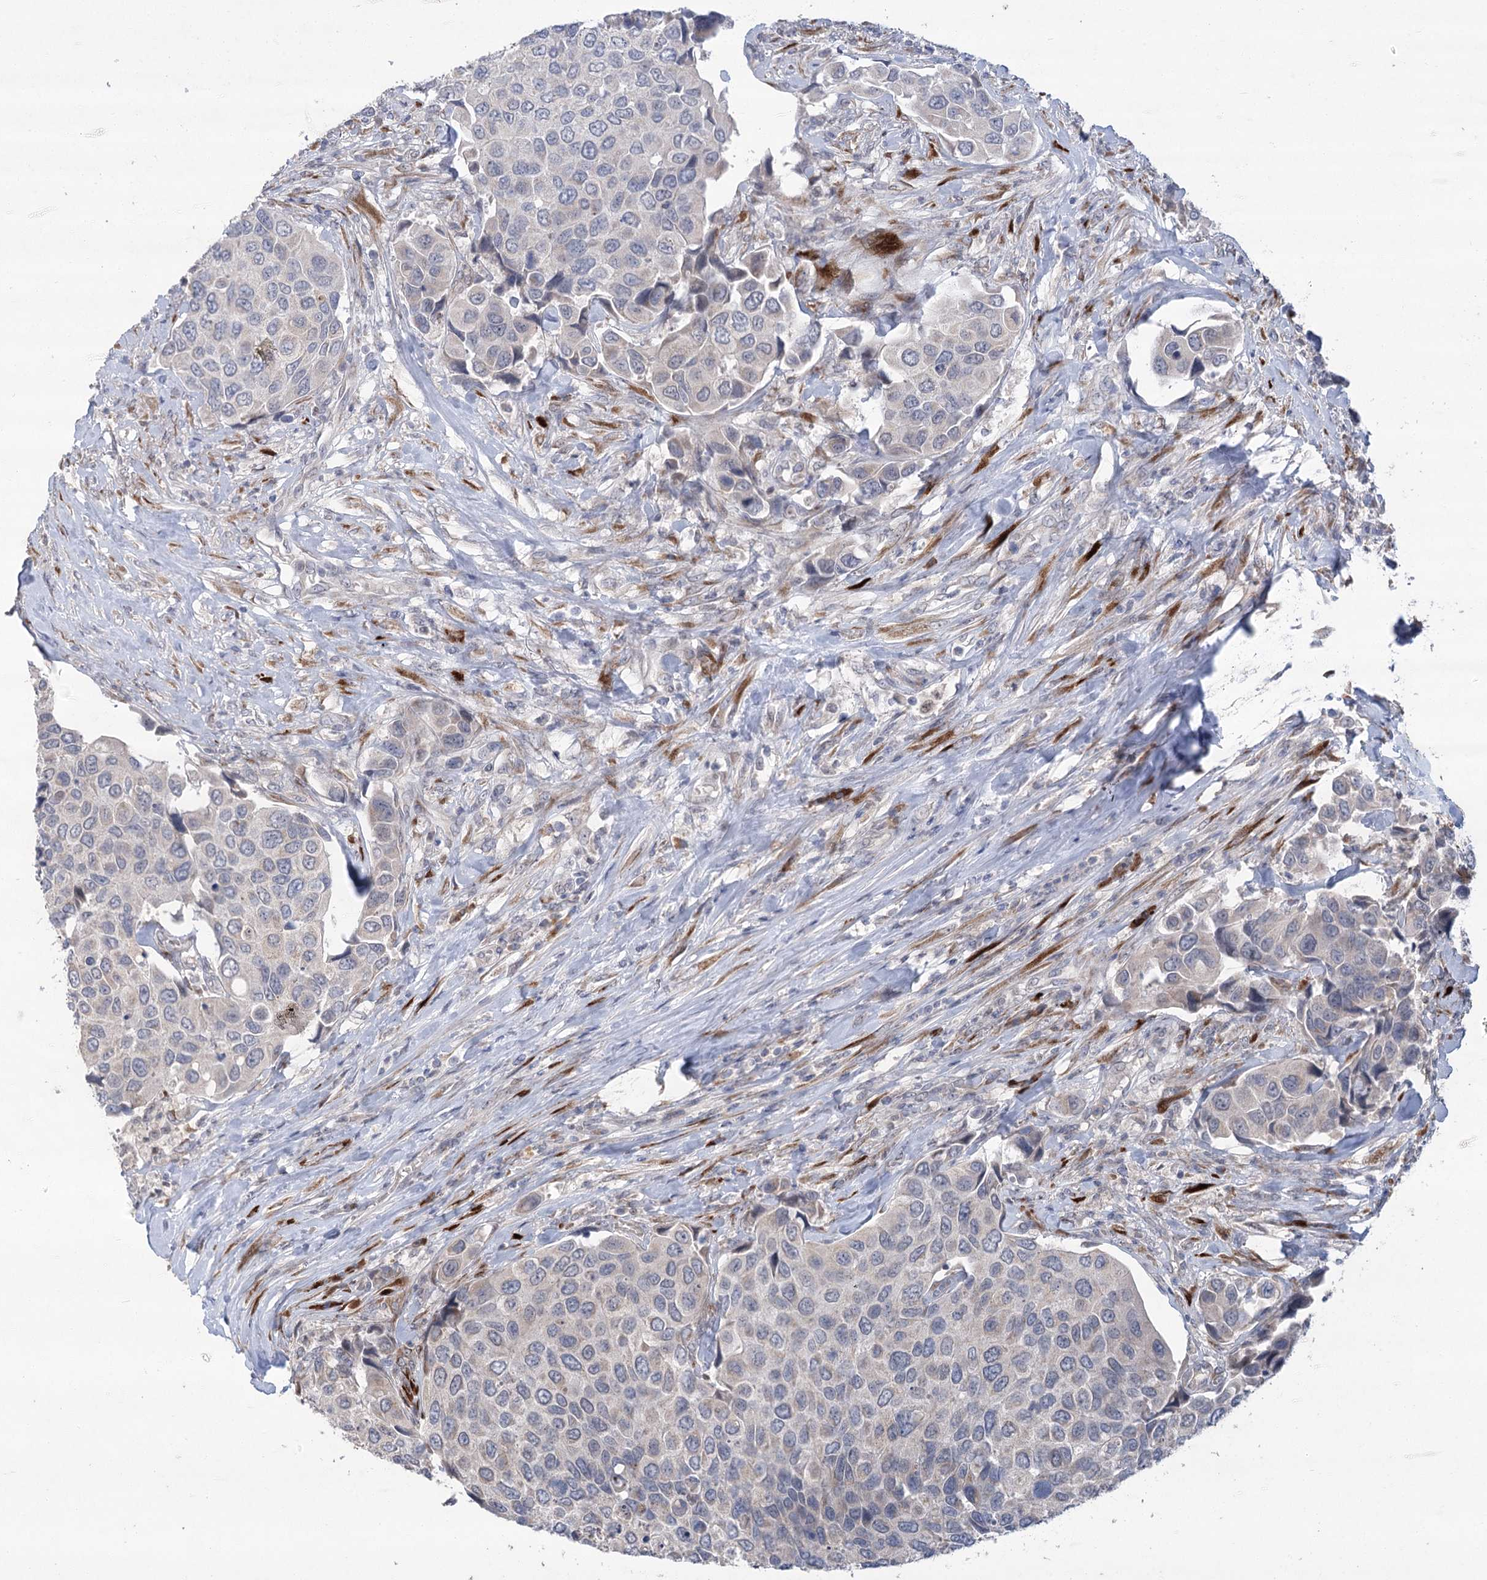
{"staining": {"intensity": "weak", "quantity": "<25%", "location": "cytoplasmic/membranous"}, "tissue": "urothelial cancer", "cell_type": "Tumor cells", "image_type": "cancer", "snomed": [{"axis": "morphology", "description": "Urothelial carcinoma, High grade"}, {"axis": "topography", "description": "Urinary bladder"}], "caption": "High-grade urothelial carcinoma was stained to show a protein in brown. There is no significant expression in tumor cells.", "gene": "GCNT4", "patient": {"sex": "male", "age": 74}}